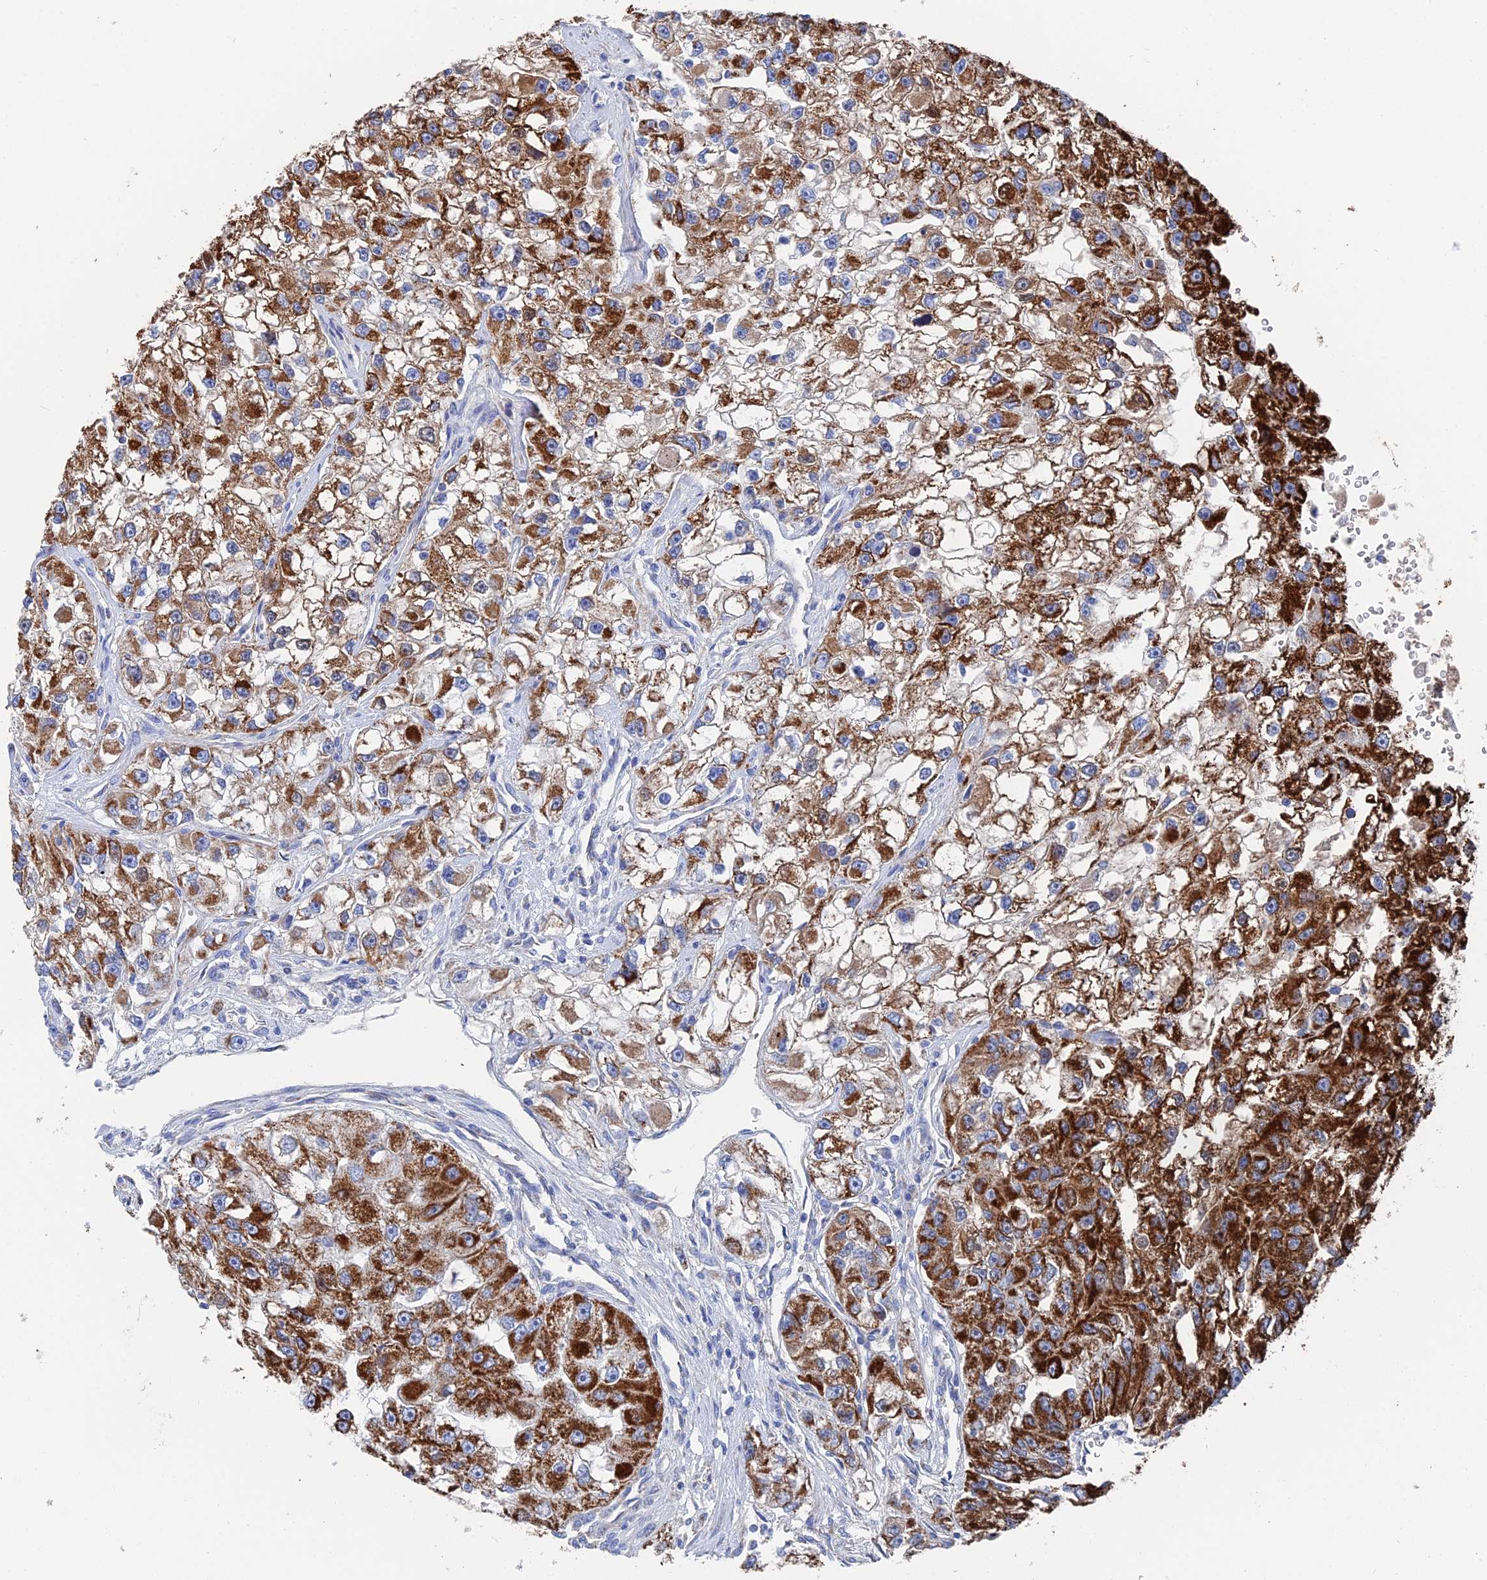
{"staining": {"intensity": "strong", "quantity": ">75%", "location": "cytoplasmic/membranous"}, "tissue": "renal cancer", "cell_type": "Tumor cells", "image_type": "cancer", "snomed": [{"axis": "morphology", "description": "Adenocarcinoma, NOS"}, {"axis": "topography", "description": "Kidney"}], "caption": "The histopathology image demonstrates staining of renal cancer, revealing strong cytoplasmic/membranous protein staining (brown color) within tumor cells.", "gene": "IFT80", "patient": {"sex": "male", "age": 63}}